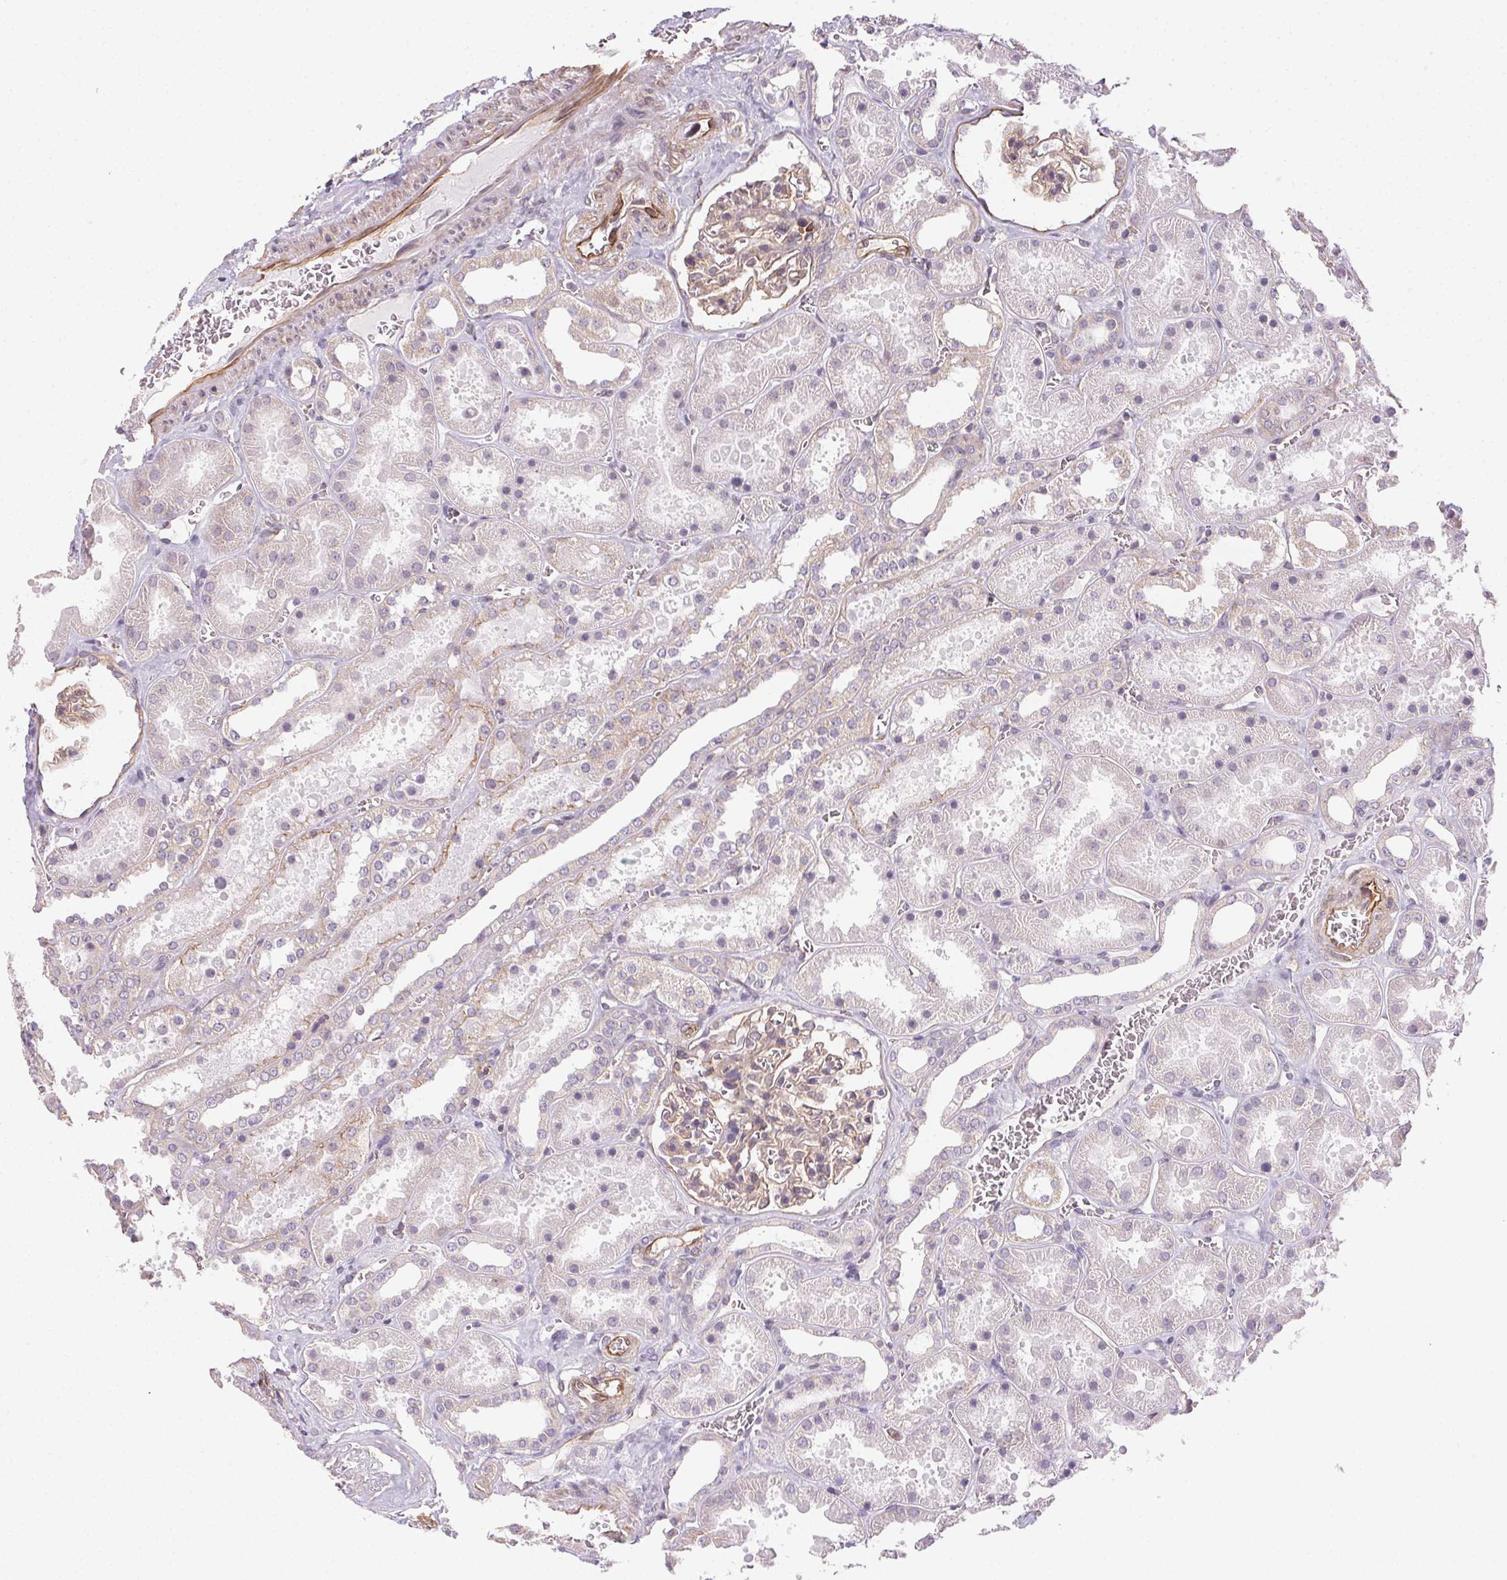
{"staining": {"intensity": "weak", "quantity": "25%-75%", "location": "cytoplasmic/membranous"}, "tissue": "kidney", "cell_type": "Cells in glomeruli", "image_type": "normal", "snomed": [{"axis": "morphology", "description": "Normal tissue, NOS"}, {"axis": "topography", "description": "Kidney"}], "caption": "Immunohistochemistry (IHC) image of unremarkable kidney stained for a protein (brown), which exhibits low levels of weak cytoplasmic/membranous positivity in approximately 25%-75% of cells in glomeruli.", "gene": "PLA2G4F", "patient": {"sex": "female", "age": 41}}